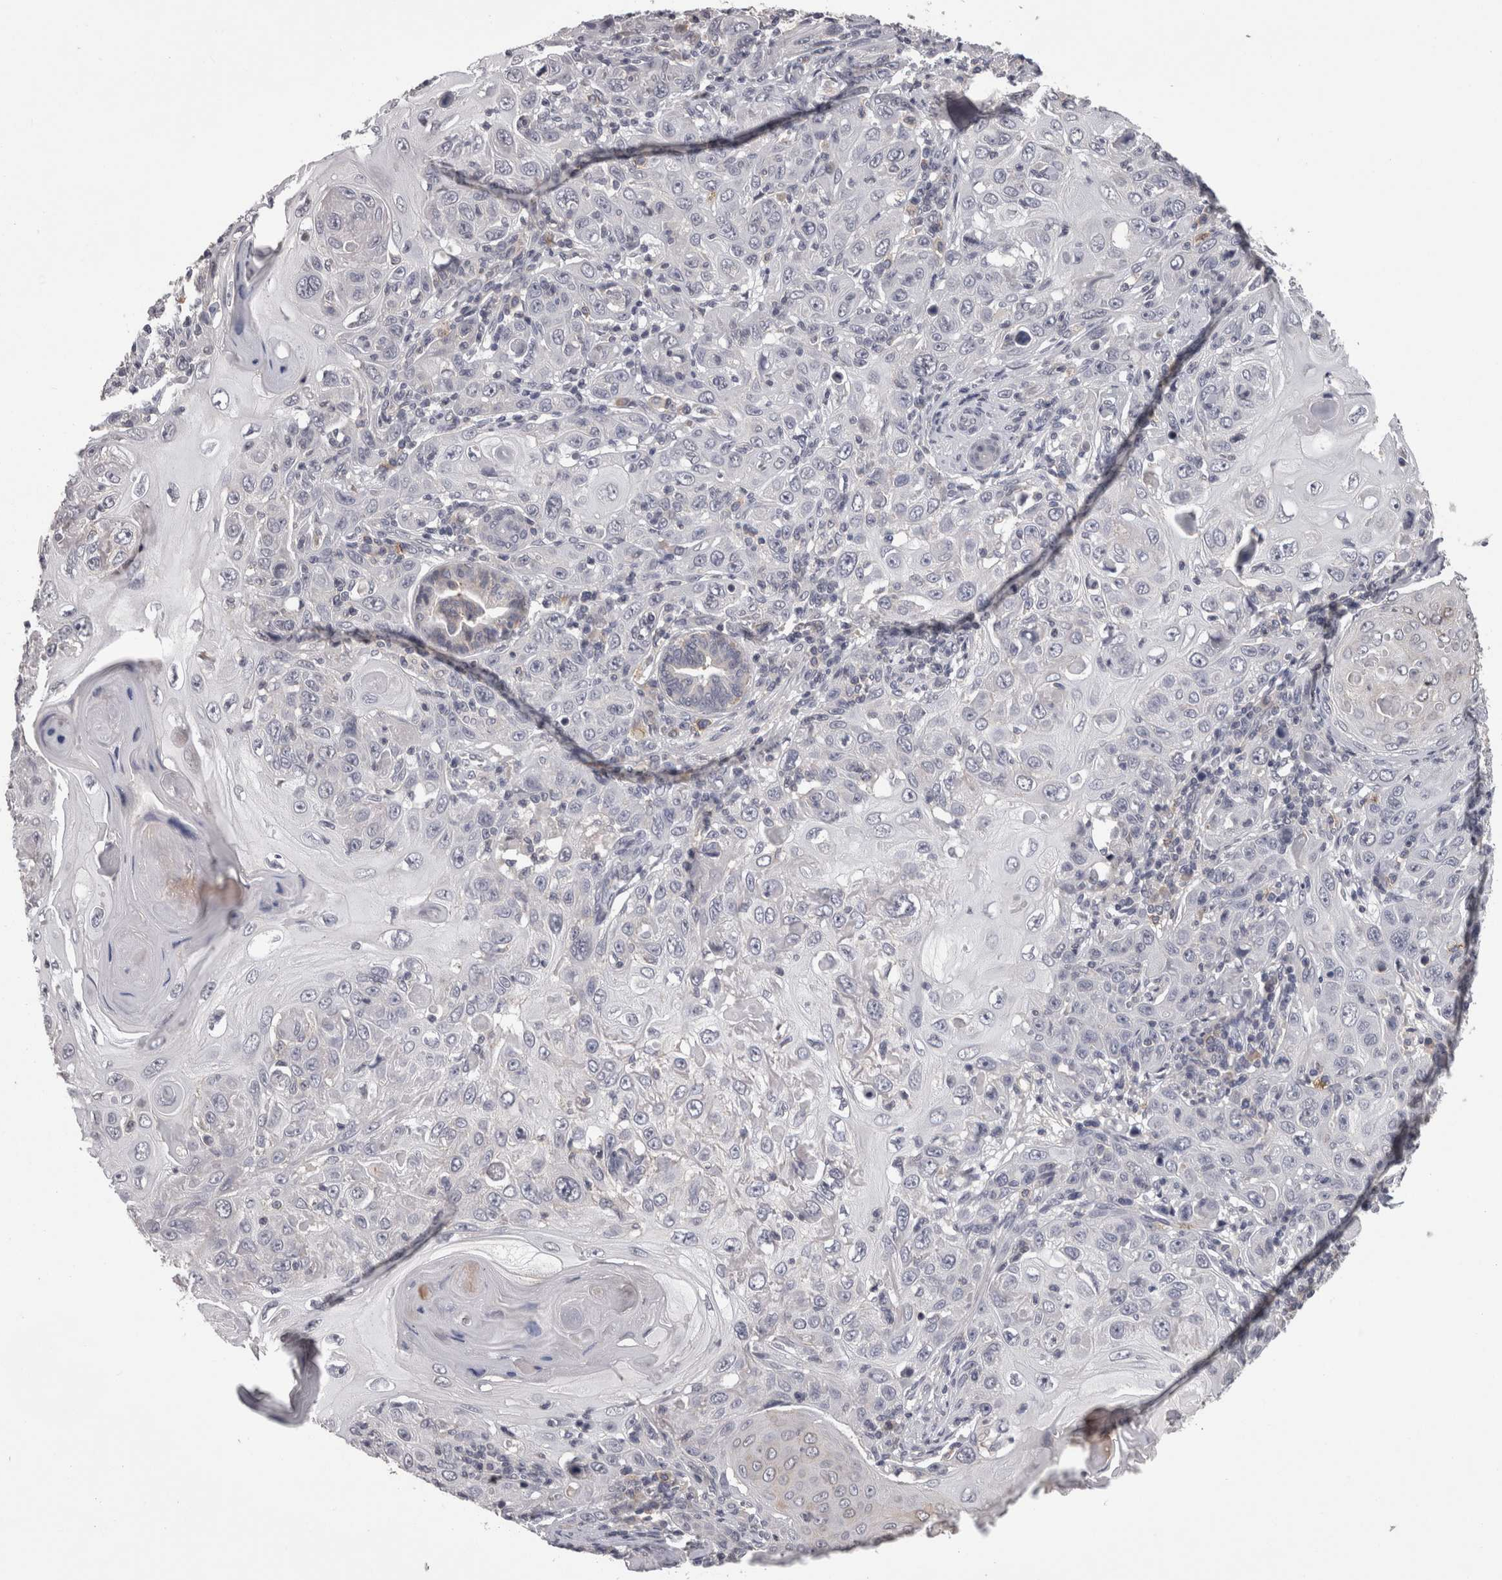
{"staining": {"intensity": "negative", "quantity": "none", "location": "none"}, "tissue": "skin cancer", "cell_type": "Tumor cells", "image_type": "cancer", "snomed": [{"axis": "morphology", "description": "Squamous cell carcinoma, NOS"}, {"axis": "topography", "description": "Skin"}], "caption": "IHC photomicrograph of human squamous cell carcinoma (skin) stained for a protein (brown), which reveals no staining in tumor cells. Brightfield microscopy of IHC stained with DAB (brown) and hematoxylin (blue), captured at high magnification.", "gene": "PON3", "patient": {"sex": "female", "age": 88}}